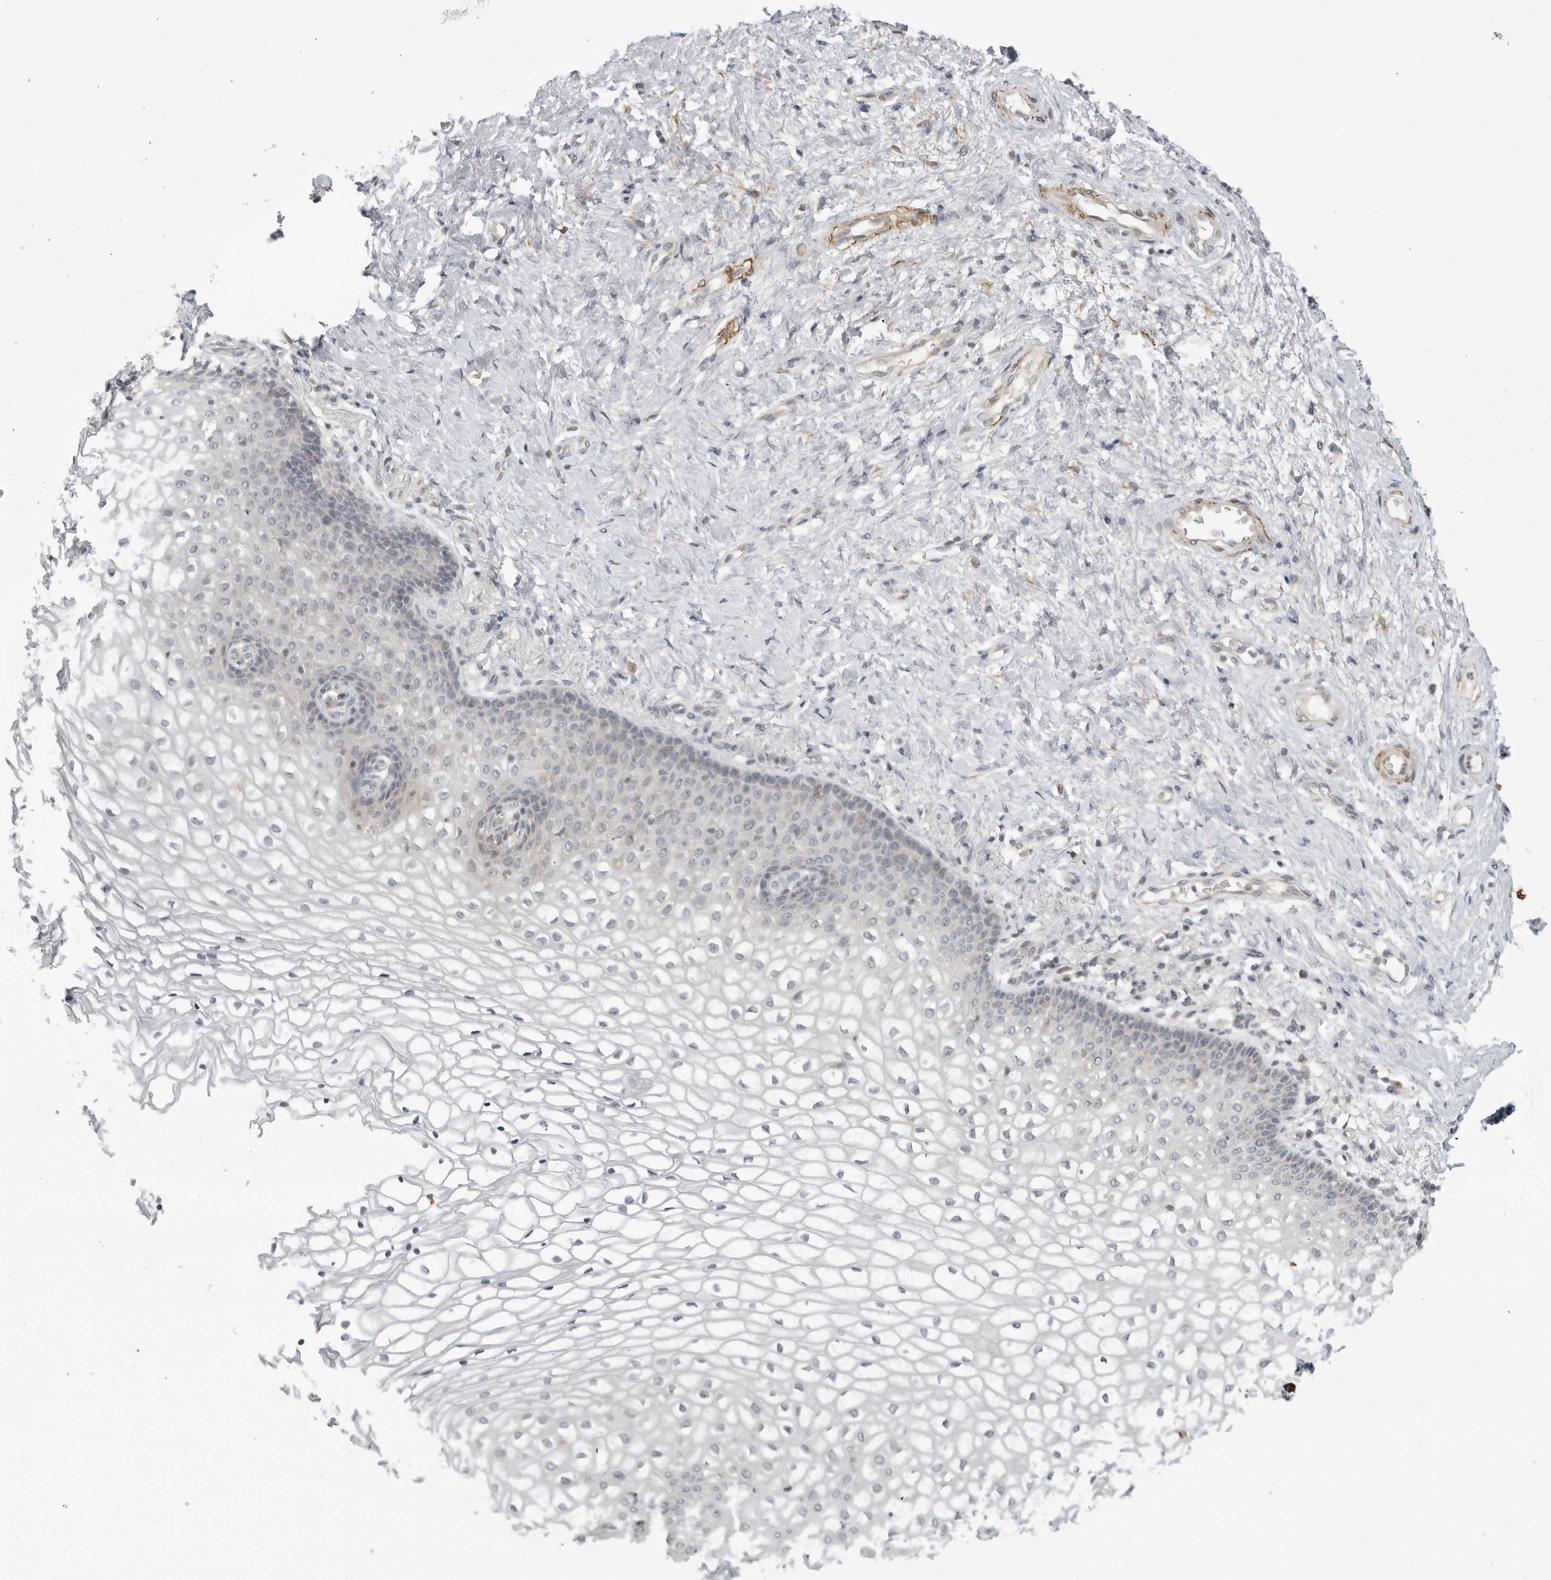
{"staining": {"intensity": "negative", "quantity": "none", "location": "none"}, "tissue": "vagina", "cell_type": "Squamous epithelial cells", "image_type": "normal", "snomed": [{"axis": "morphology", "description": "Normal tissue, NOS"}, {"axis": "topography", "description": "Vagina"}], "caption": "Vagina was stained to show a protein in brown. There is no significant staining in squamous epithelial cells. The staining was performed using DAB to visualize the protein expression in brown, while the nuclei were stained in blue with hematoxylin (Magnification: 20x).", "gene": "MAP7D1", "patient": {"sex": "female", "age": 60}}